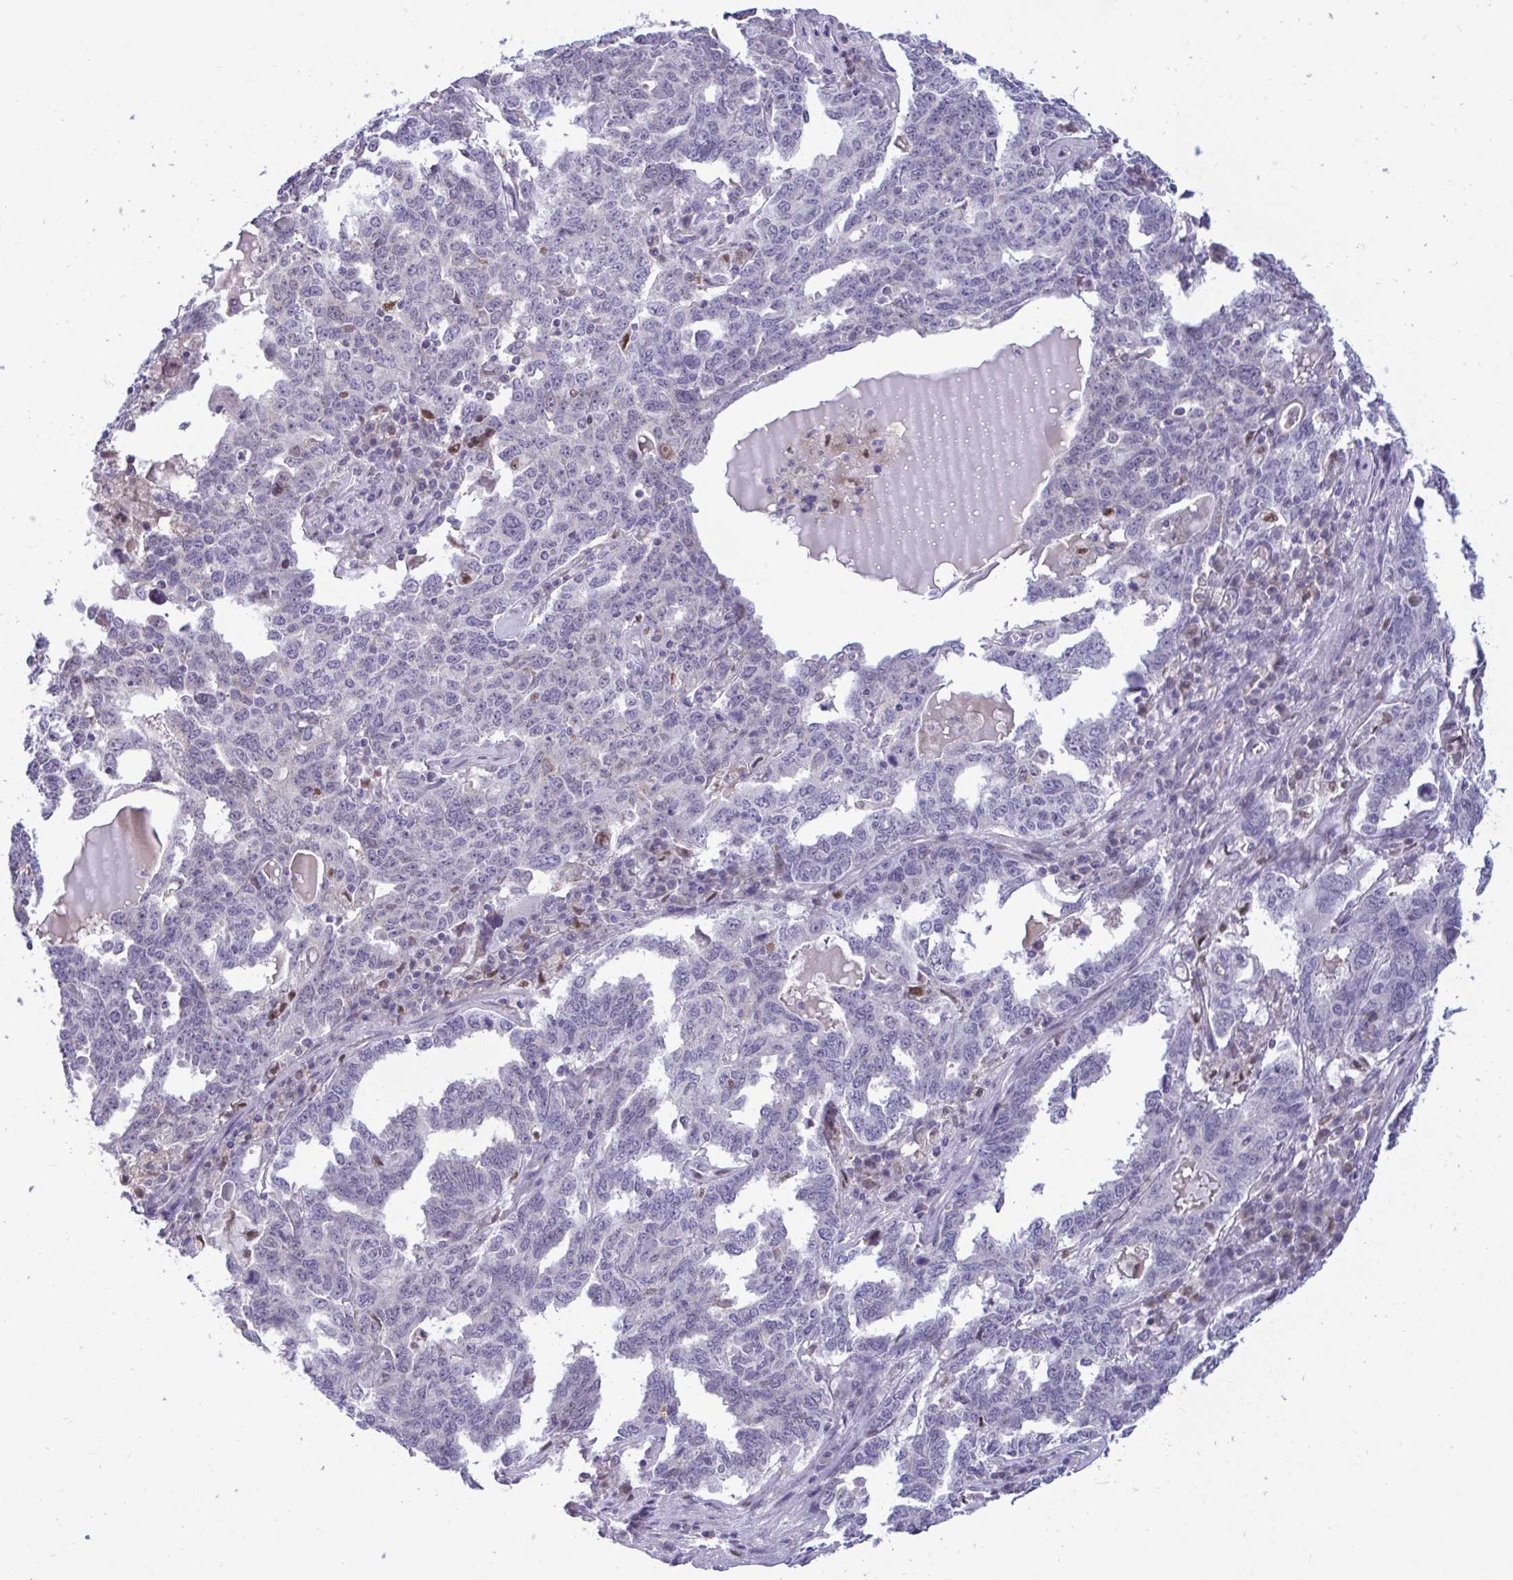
{"staining": {"intensity": "negative", "quantity": "none", "location": "none"}, "tissue": "ovarian cancer", "cell_type": "Tumor cells", "image_type": "cancer", "snomed": [{"axis": "morphology", "description": "Carcinoma, endometroid"}, {"axis": "topography", "description": "Ovary"}], "caption": "A micrograph of ovarian cancer (endometroid carcinoma) stained for a protein demonstrates no brown staining in tumor cells. The staining was performed using DAB to visualize the protein expression in brown, while the nuclei were stained in blue with hematoxylin (Magnification: 20x).", "gene": "EPOP", "patient": {"sex": "female", "age": 62}}